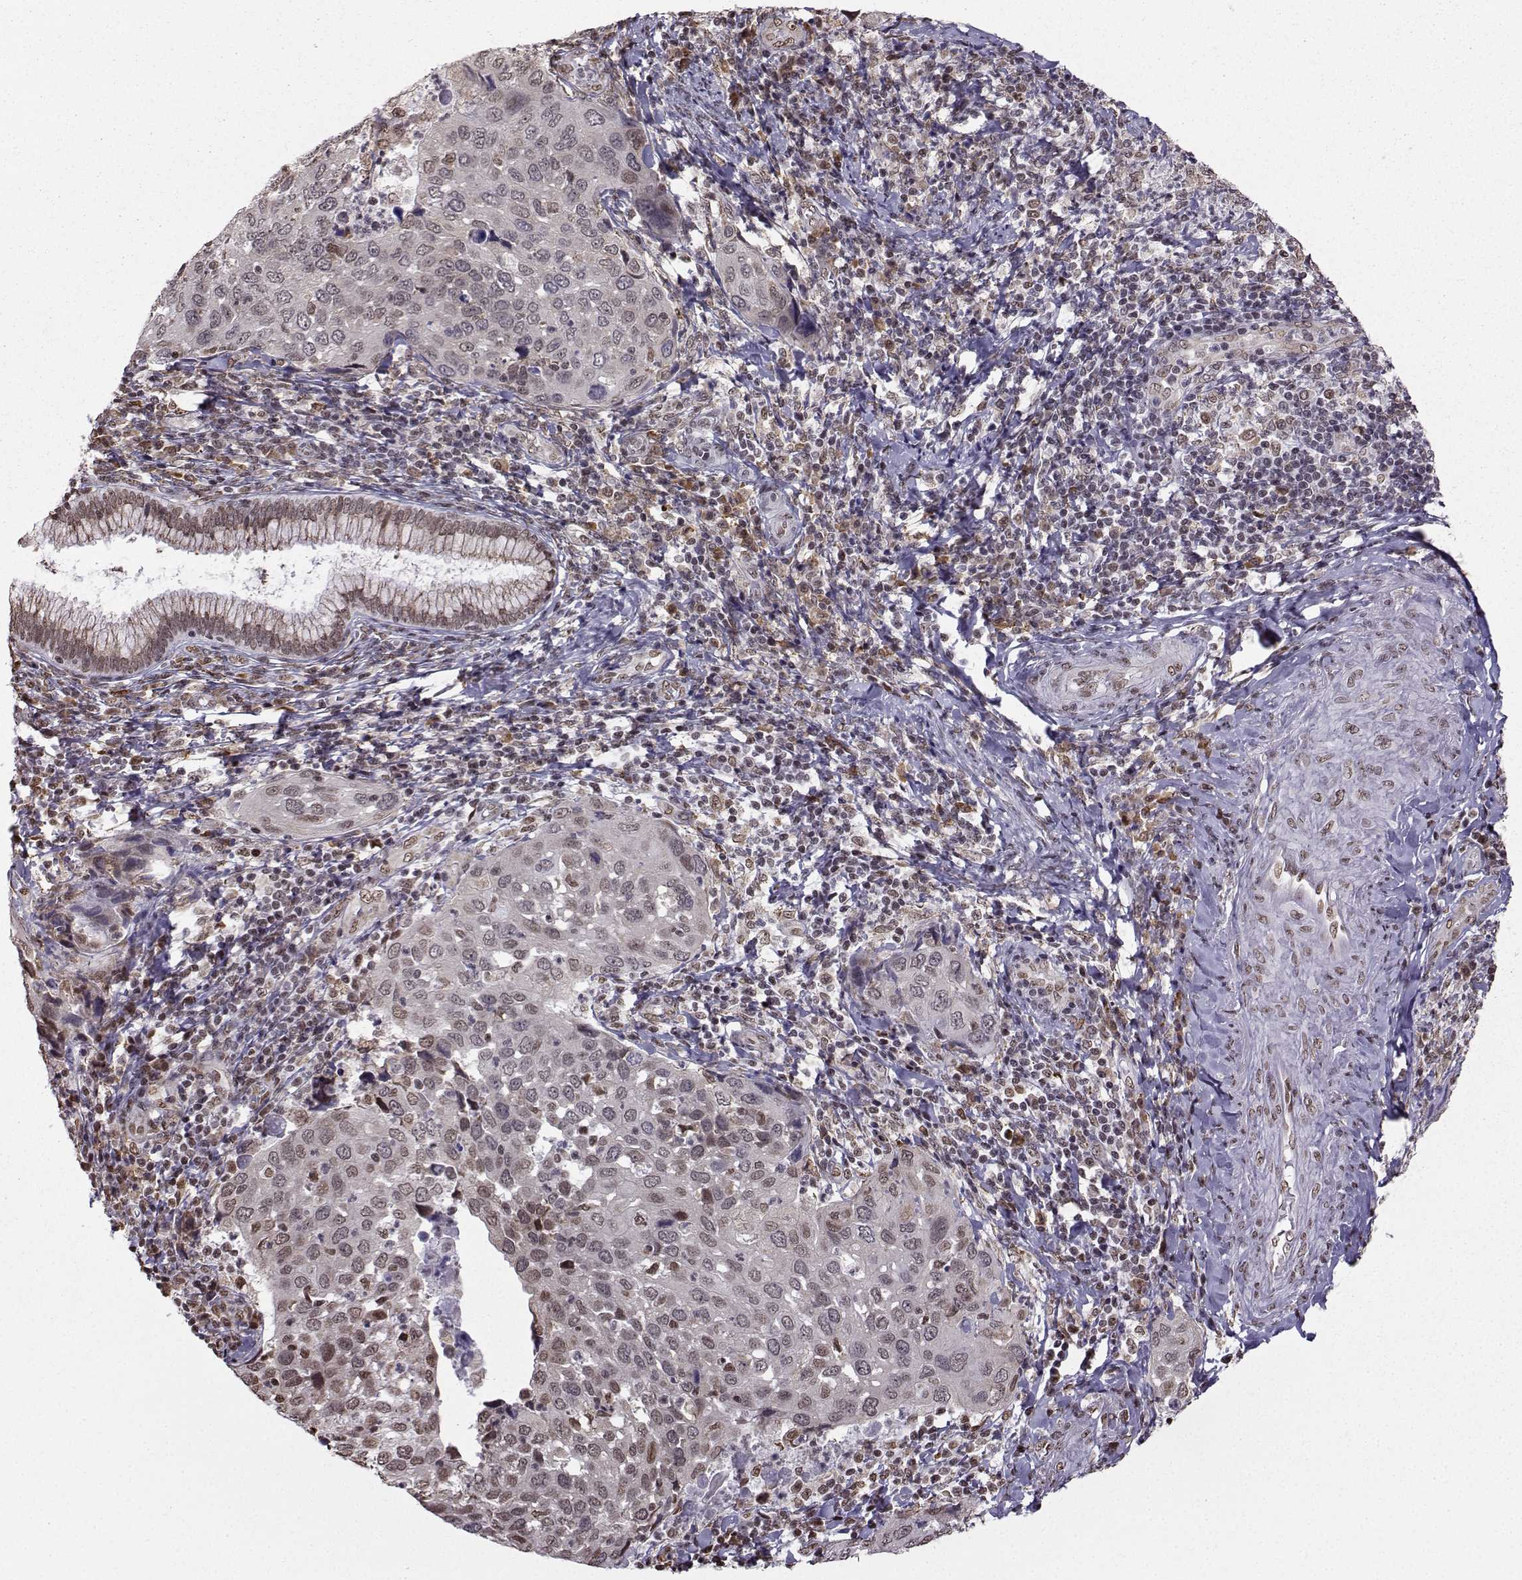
{"staining": {"intensity": "negative", "quantity": "none", "location": "none"}, "tissue": "cervical cancer", "cell_type": "Tumor cells", "image_type": "cancer", "snomed": [{"axis": "morphology", "description": "Squamous cell carcinoma, NOS"}, {"axis": "topography", "description": "Cervix"}], "caption": "Tumor cells show no significant staining in cervical cancer.", "gene": "EZH1", "patient": {"sex": "female", "age": 54}}